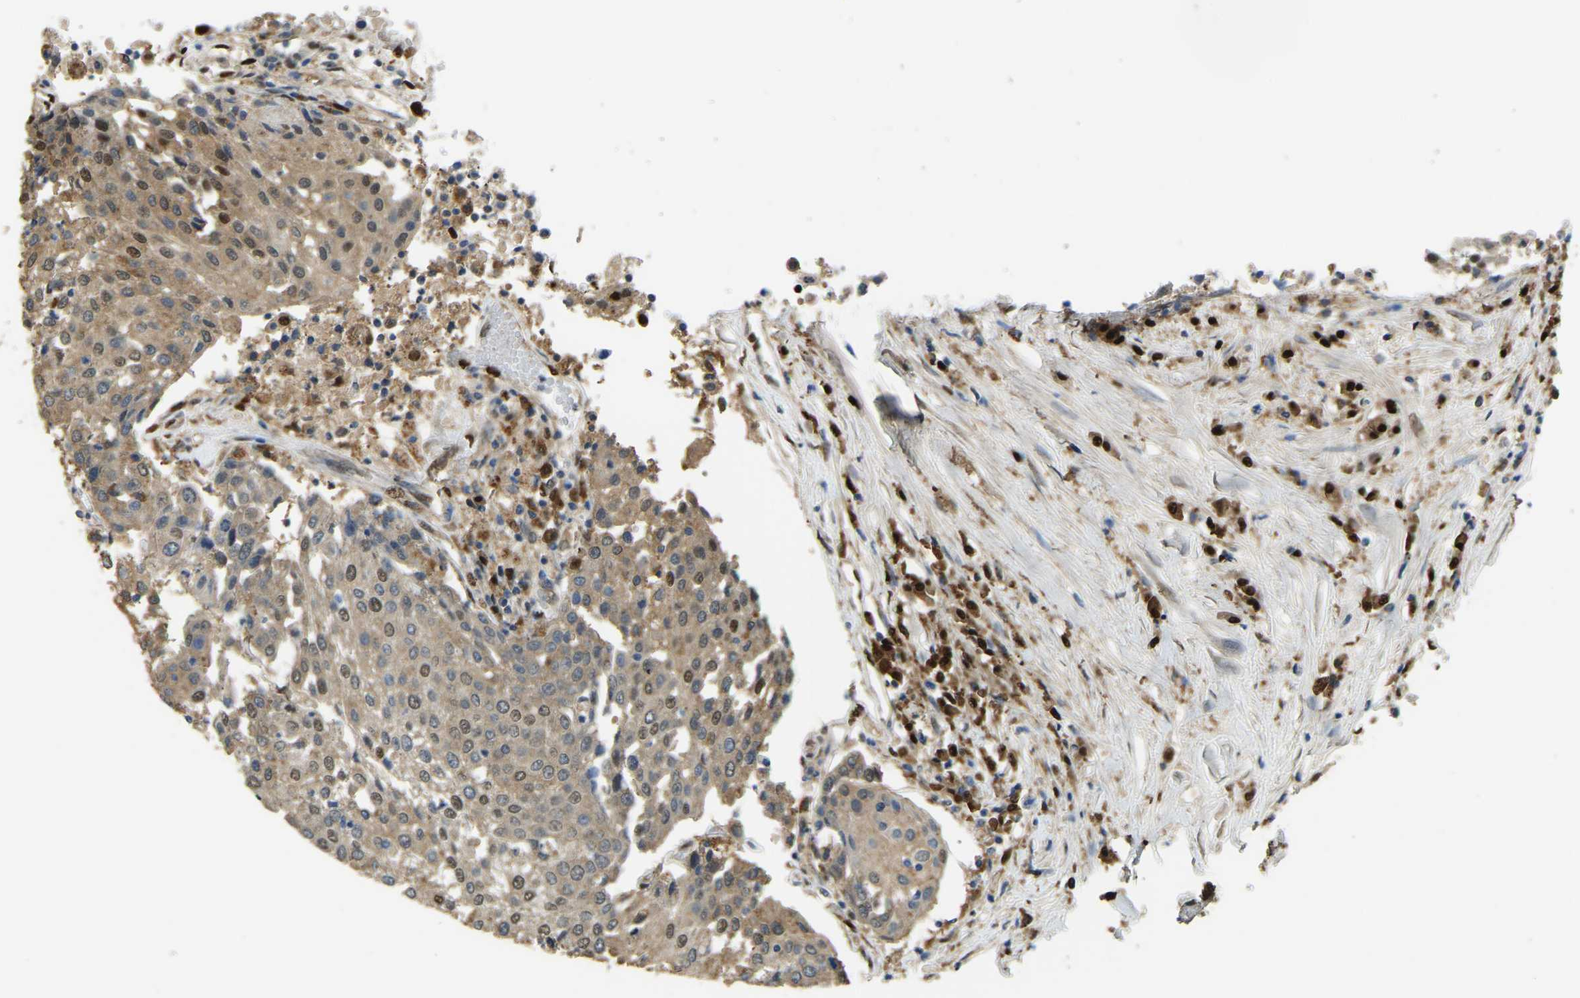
{"staining": {"intensity": "strong", "quantity": ">75%", "location": "cytoplasmic/membranous,nuclear"}, "tissue": "urothelial cancer", "cell_type": "Tumor cells", "image_type": "cancer", "snomed": [{"axis": "morphology", "description": "Urothelial carcinoma, High grade"}, {"axis": "topography", "description": "Urinary bladder"}], "caption": "Immunohistochemical staining of human urothelial cancer exhibits high levels of strong cytoplasmic/membranous and nuclear protein expression in approximately >75% of tumor cells. (DAB (3,3'-diaminobenzidine) IHC, brown staining for protein, blue staining for nuclei).", "gene": "NANS", "patient": {"sex": "female", "age": 85}}